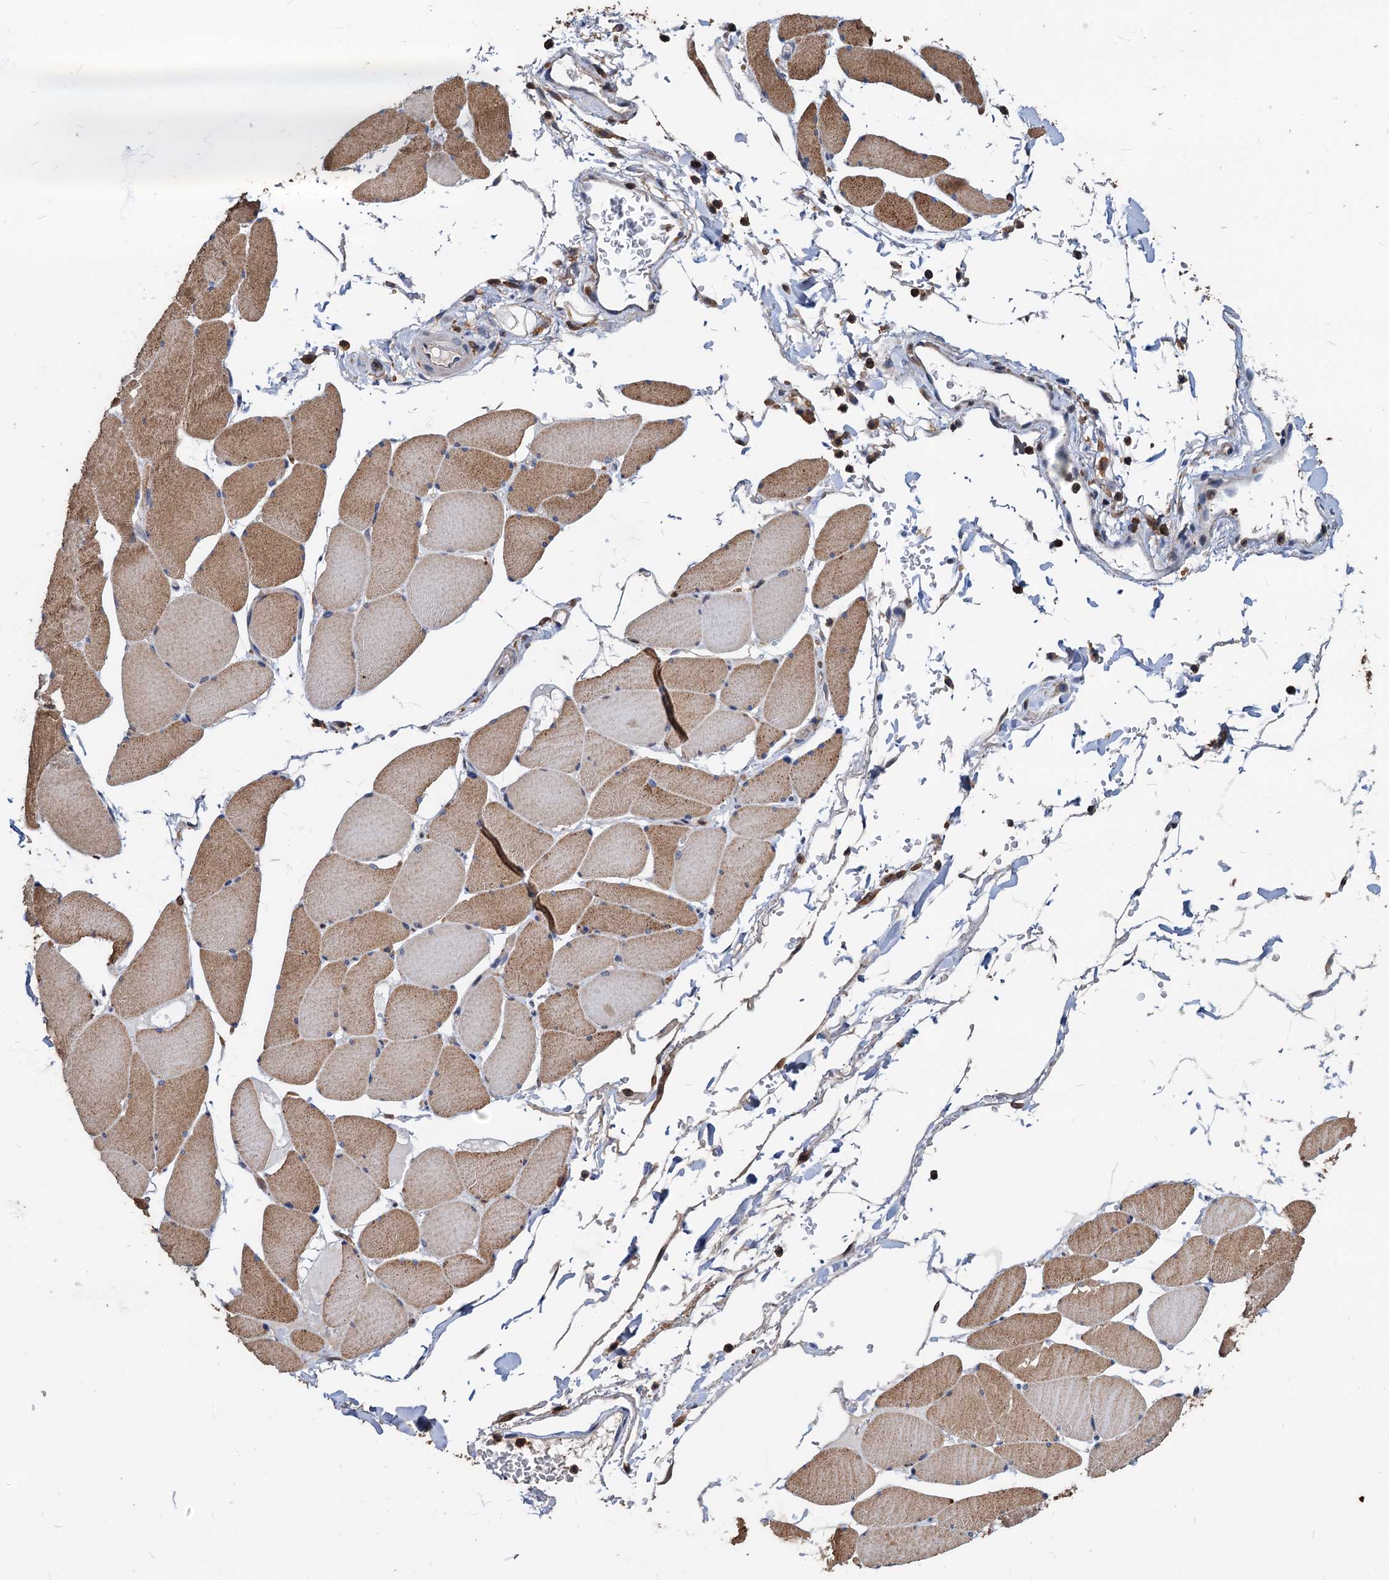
{"staining": {"intensity": "moderate", "quantity": ">75%", "location": "cytoplasmic/membranous"}, "tissue": "skeletal muscle", "cell_type": "Myocytes", "image_type": "normal", "snomed": [{"axis": "morphology", "description": "Normal tissue, NOS"}, {"axis": "topography", "description": "Skeletal muscle"}, {"axis": "topography", "description": "Head-Neck"}], "caption": "This histopathology image exhibits immunohistochemistry staining of unremarkable skeletal muscle, with medium moderate cytoplasmic/membranous expression in about >75% of myocytes.", "gene": "LCP2", "patient": {"sex": "male", "age": 66}}